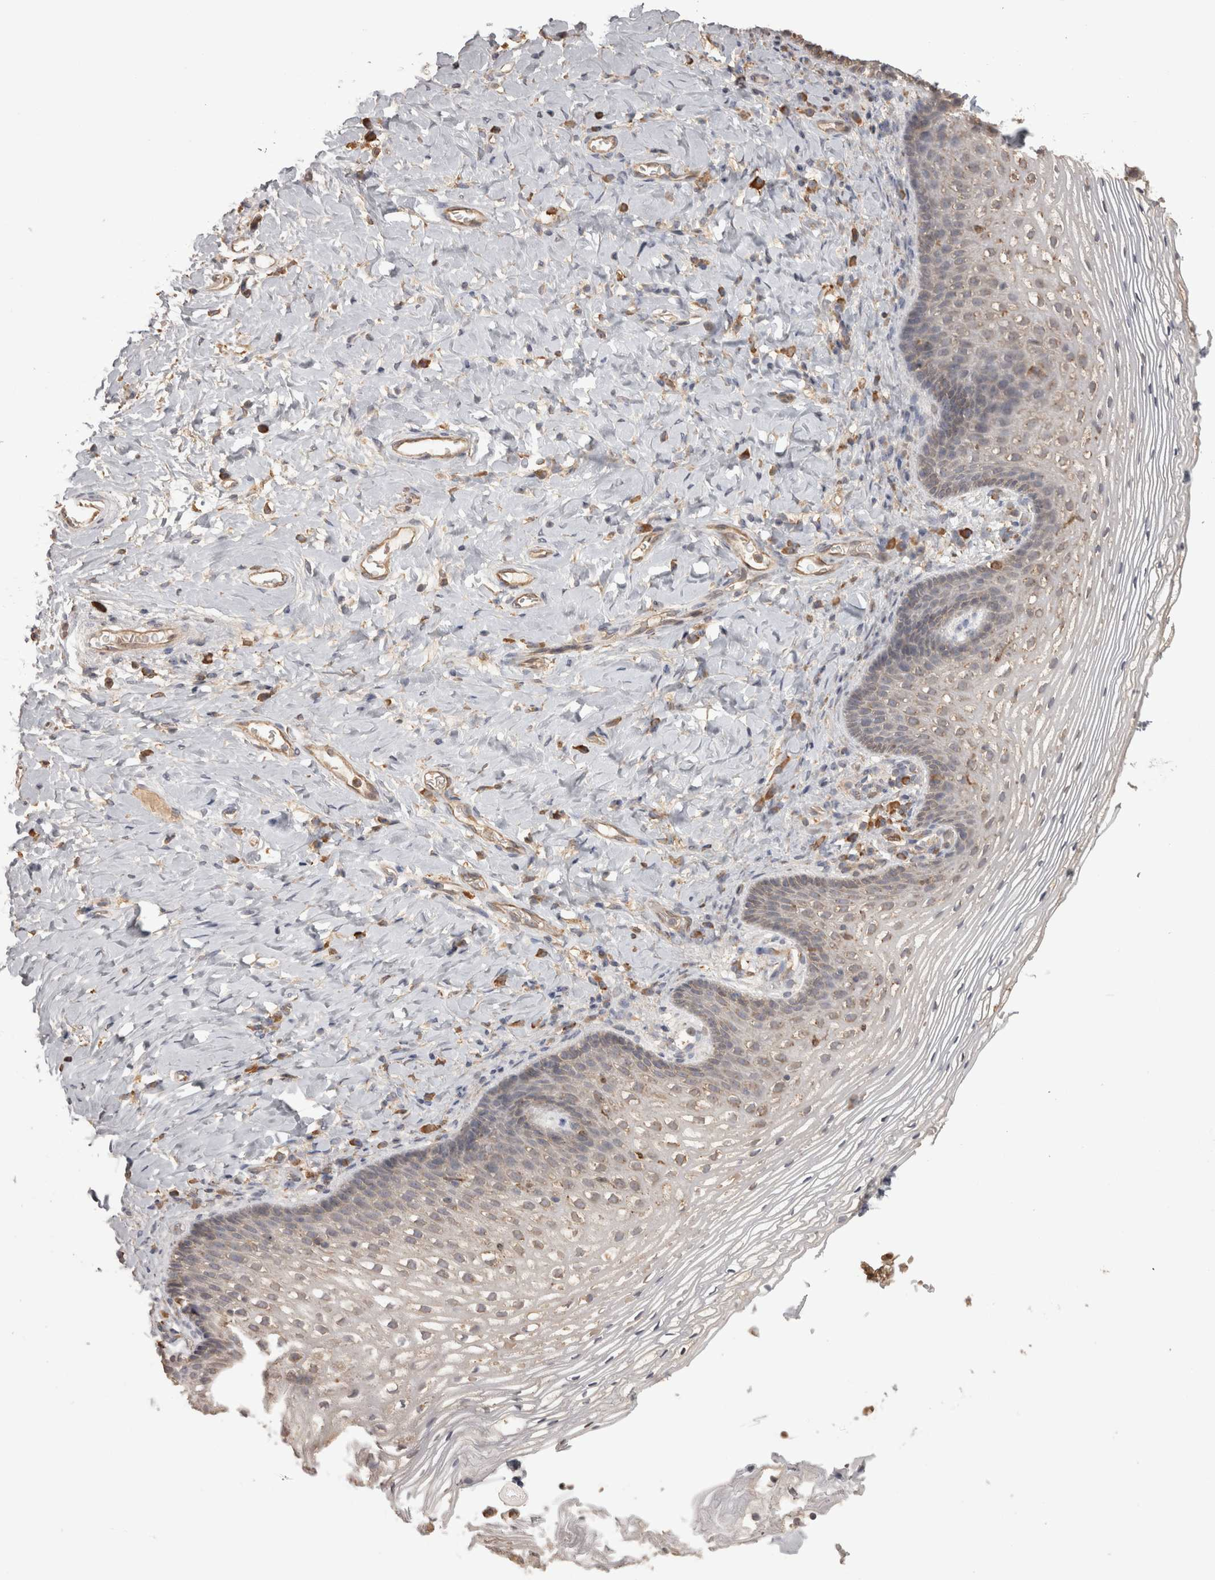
{"staining": {"intensity": "weak", "quantity": "<25%", "location": "cytoplasmic/membranous"}, "tissue": "vagina", "cell_type": "Squamous epithelial cells", "image_type": "normal", "snomed": [{"axis": "morphology", "description": "Normal tissue, NOS"}, {"axis": "topography", "description": "Vagina"}], "caption": "Micrograph shows no significant protein expression in squamous epithelial cells of unremarkable vagina. (DAB immunohistochemistry (IHC) with hematoxylin counter stain).", "gene": "PON2", "patient": {"sex": "female", "age": 60}}